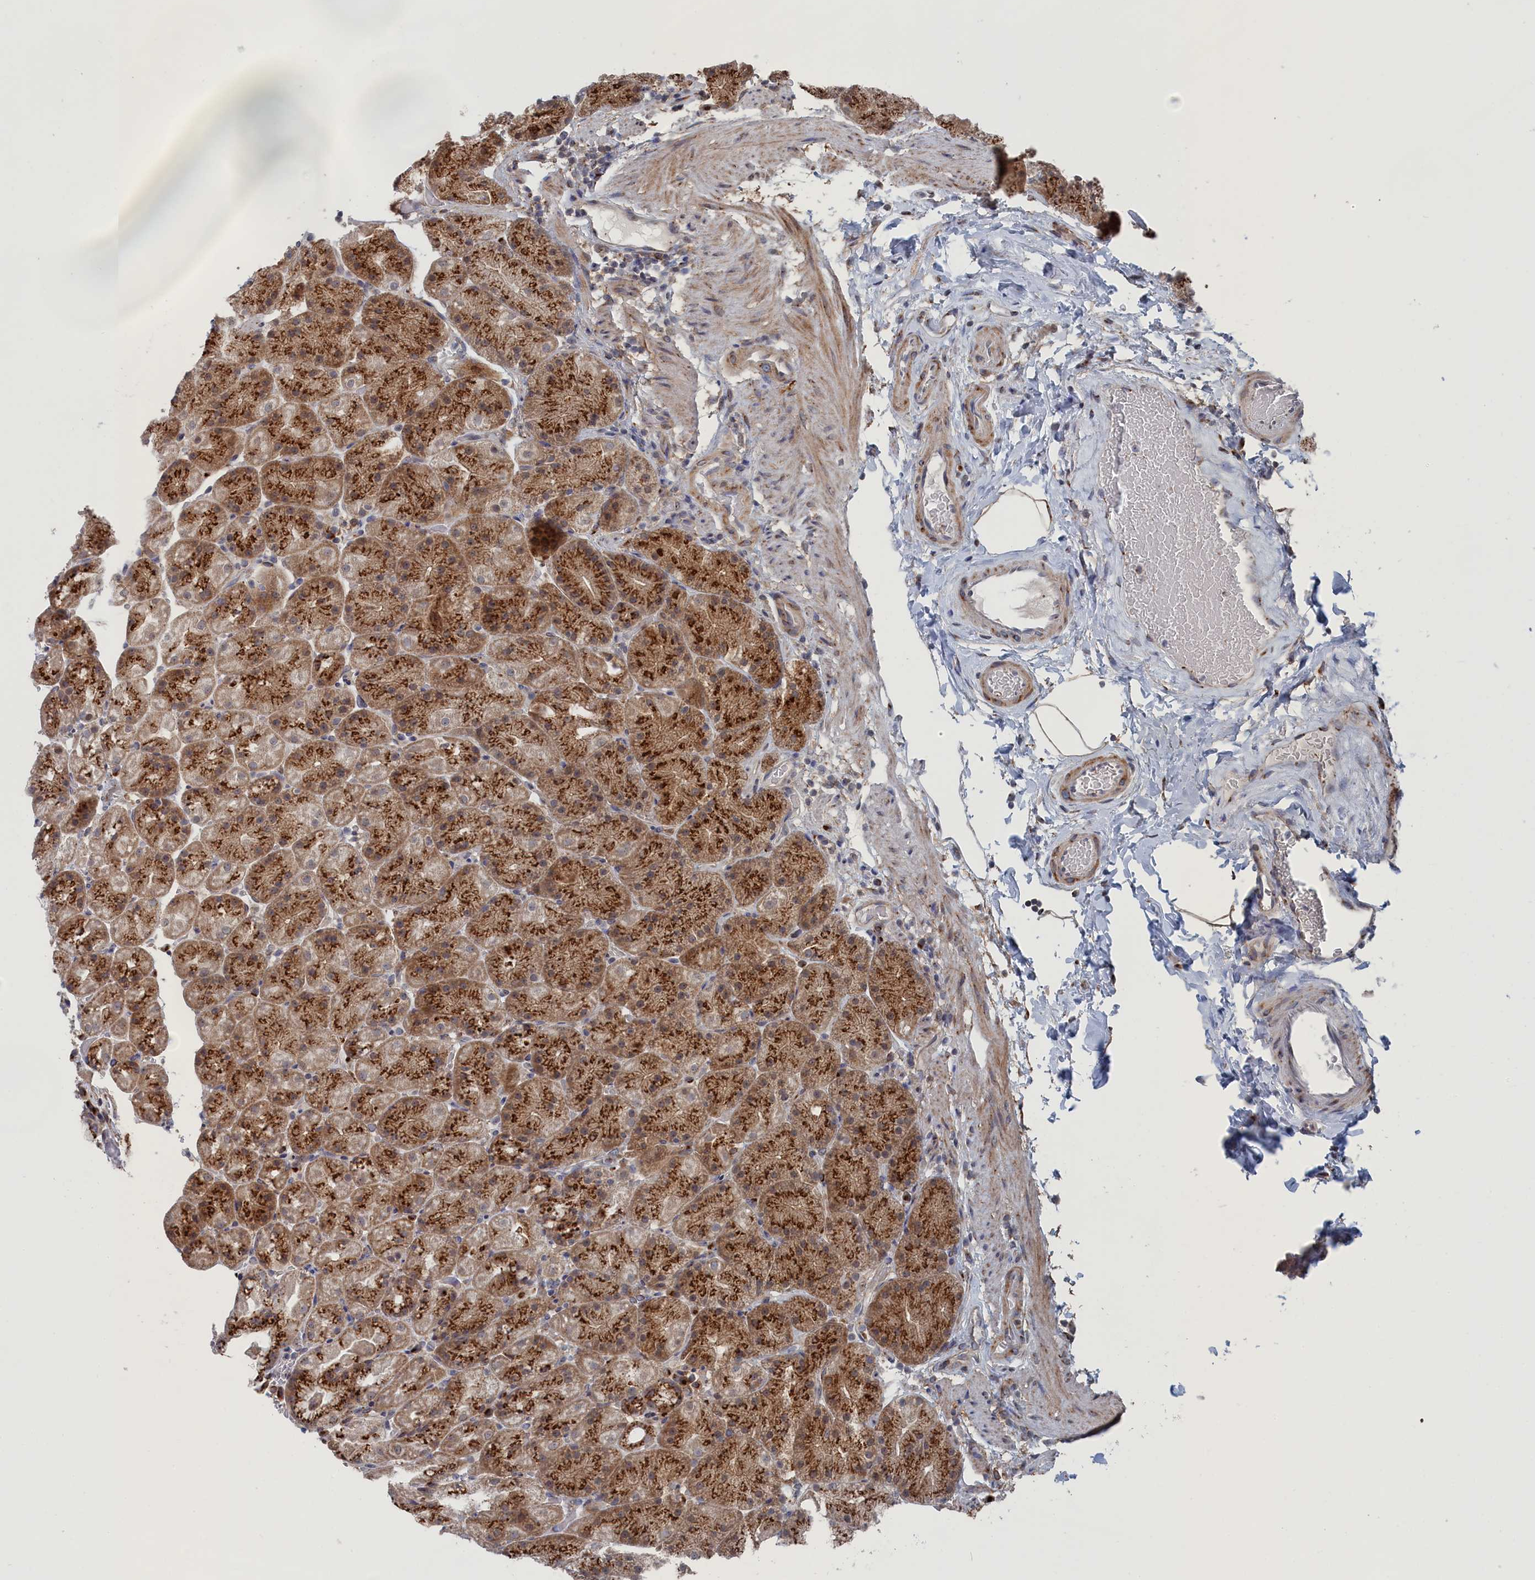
{"staining": {"intensity": "strong", "quantity": ">75%", "location": "cytoplasmic/membranous"}, "tissue": "stomach", "cell_type": "Glandular cells", "image_type": "normal", "snomed": [{"axis": "morphology", "description": "Normal tissue, NOS"}, {"axis": "topography", "description": "Stomach, upper"}, {"axis": "topography", "description": "Stomach, lower"}], "caption": "Immunohistochemistry (IHC) photomicrograph of unremarkable stomach: human stomach stained using immunohistochemistry reveals high levels of strong protein expression localized specifically in the cytoplasmic/membranous of glandular cells, appearing as a cytoplasmic/membranous brown color.", "gene": "IRX1", "patient": {"sex": "male", "age": 67}}